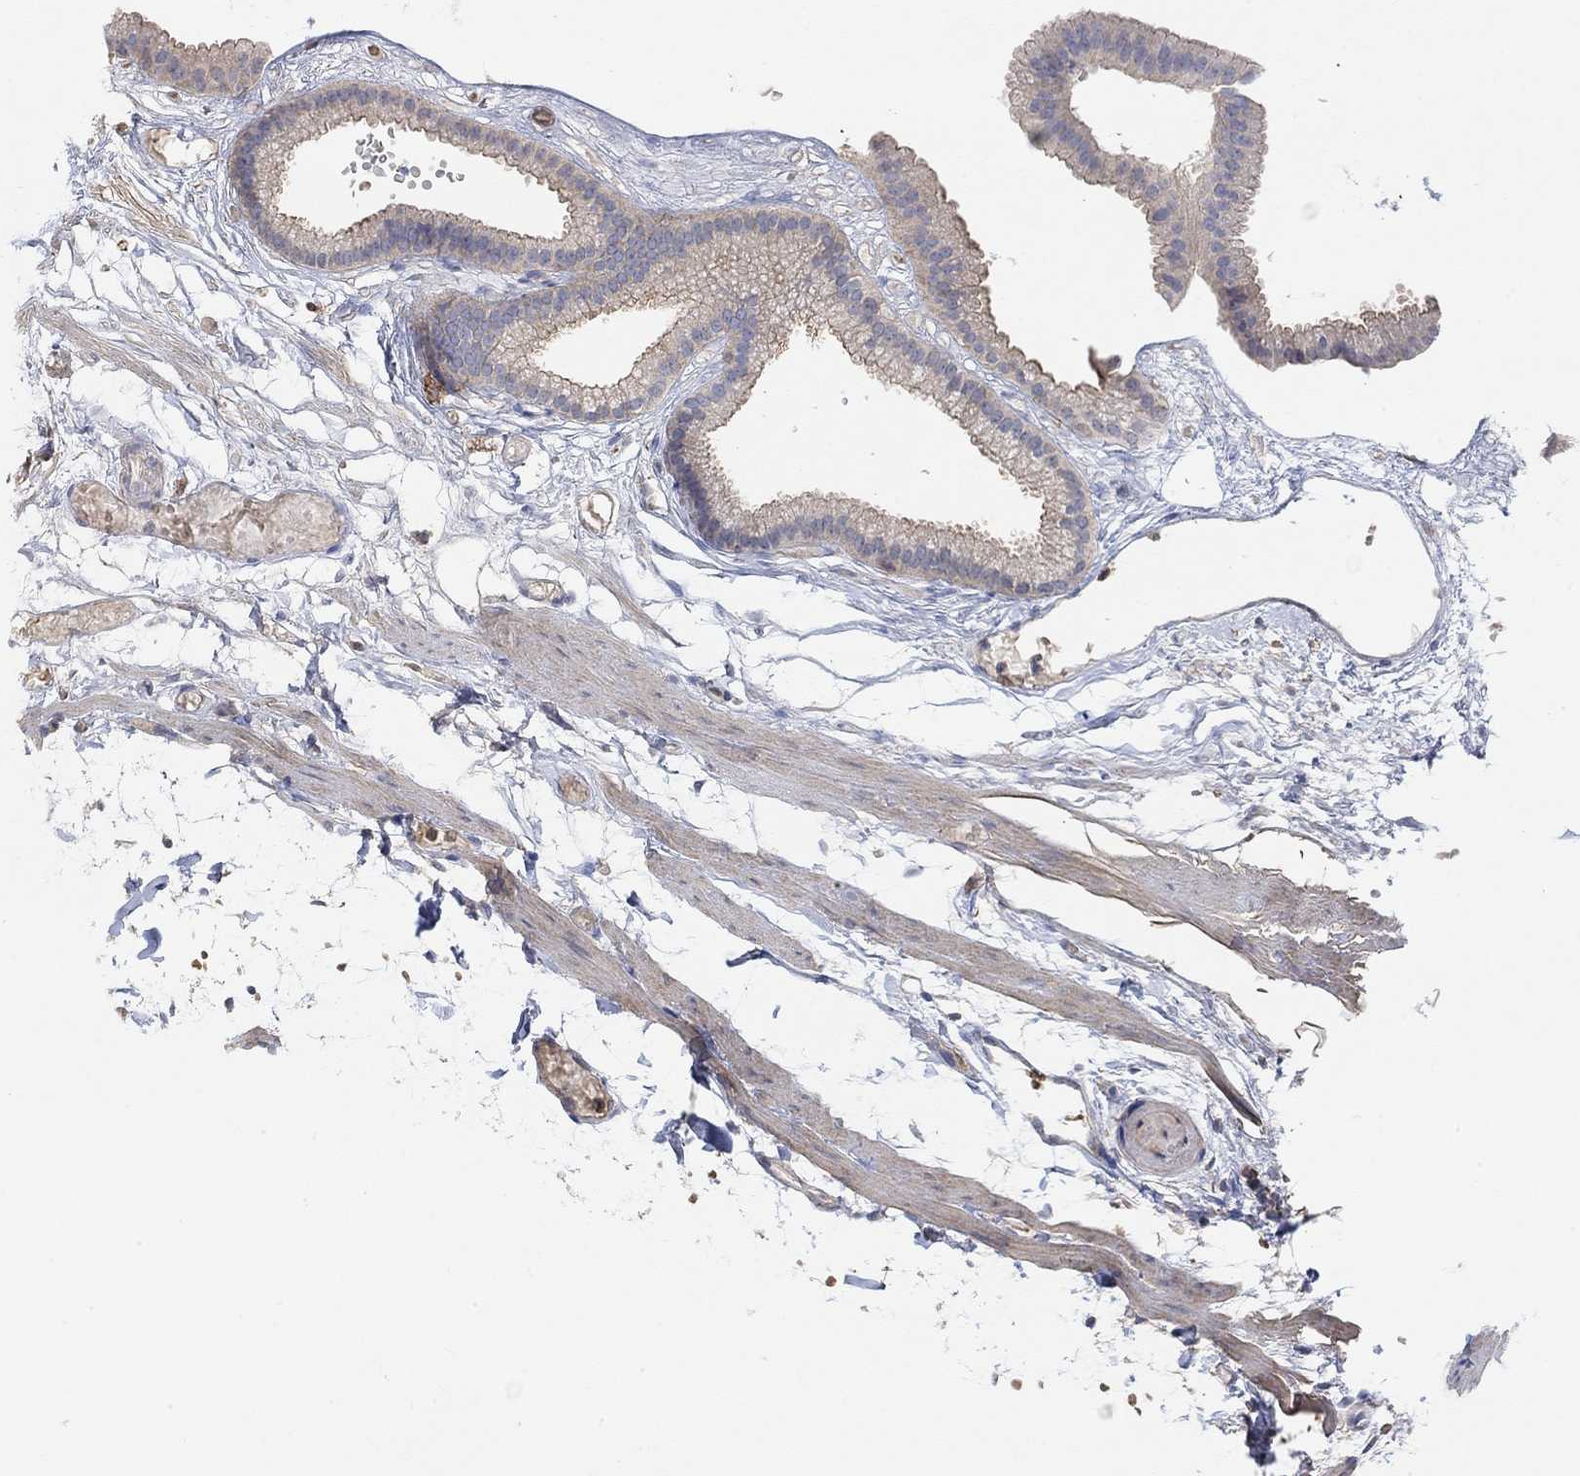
{"staining": {"intensity": "moderate", "quantity": "<25%", "location": "cytoplasmic/membranous"}, "tissue": "gallbladder", "cell_type": "Glandular cells", "image_type": "normal", "snomed": [{"axis": "morphology", "description": "Normal tissue, NOS"}, {"axis": "topography", "description": "Gallbladder"}], "caption": "A histopathology image showing moderate cytoplasmic/membranous positivity in about <25% of glandular cells in benign gallbladder, as visualized by brown immunohistochemical staining.", "gene": "SYT16", "patient": {"sex": "female", "age": 45}}